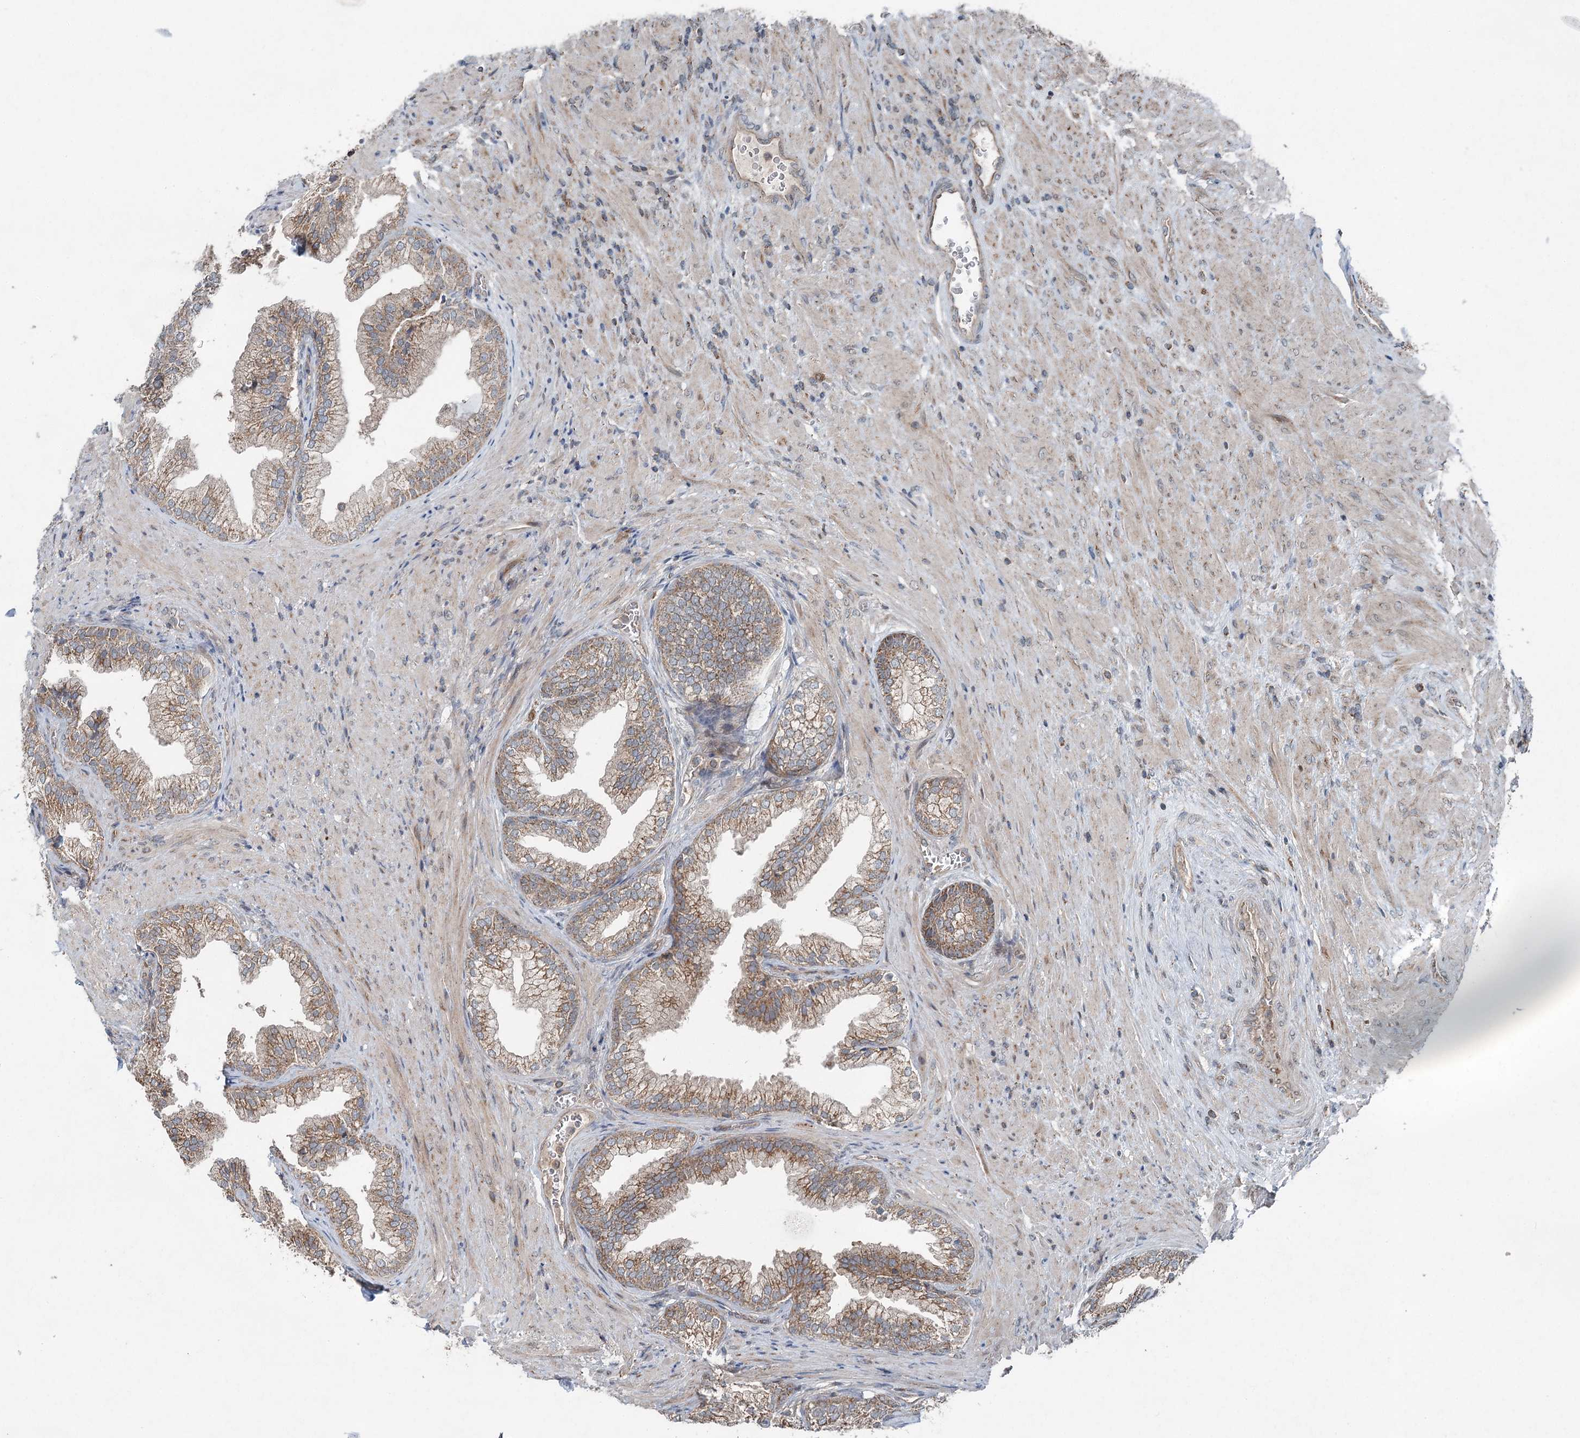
{"staining": {"intensity": "moderate", "quantity": ">75%", "location": "cytoplasmic/membranous"}, "tissue": "prostate", "cell_type": "Glandular cells", "image_type": "normal", "snomed": [{"axis": "morphology", "description": "Normal tissue, NOS"}, {"axis": "topography", "description": "Prostate"}], "caption": "Glandular cells reveal medium levels of moderate cytoplasmic/membranous positivity in about >75% of cells in benign prostate. Nuclei are stained in blue.", "gene": "SKIC3", "patient": {"sex": "male", "age": 76}}